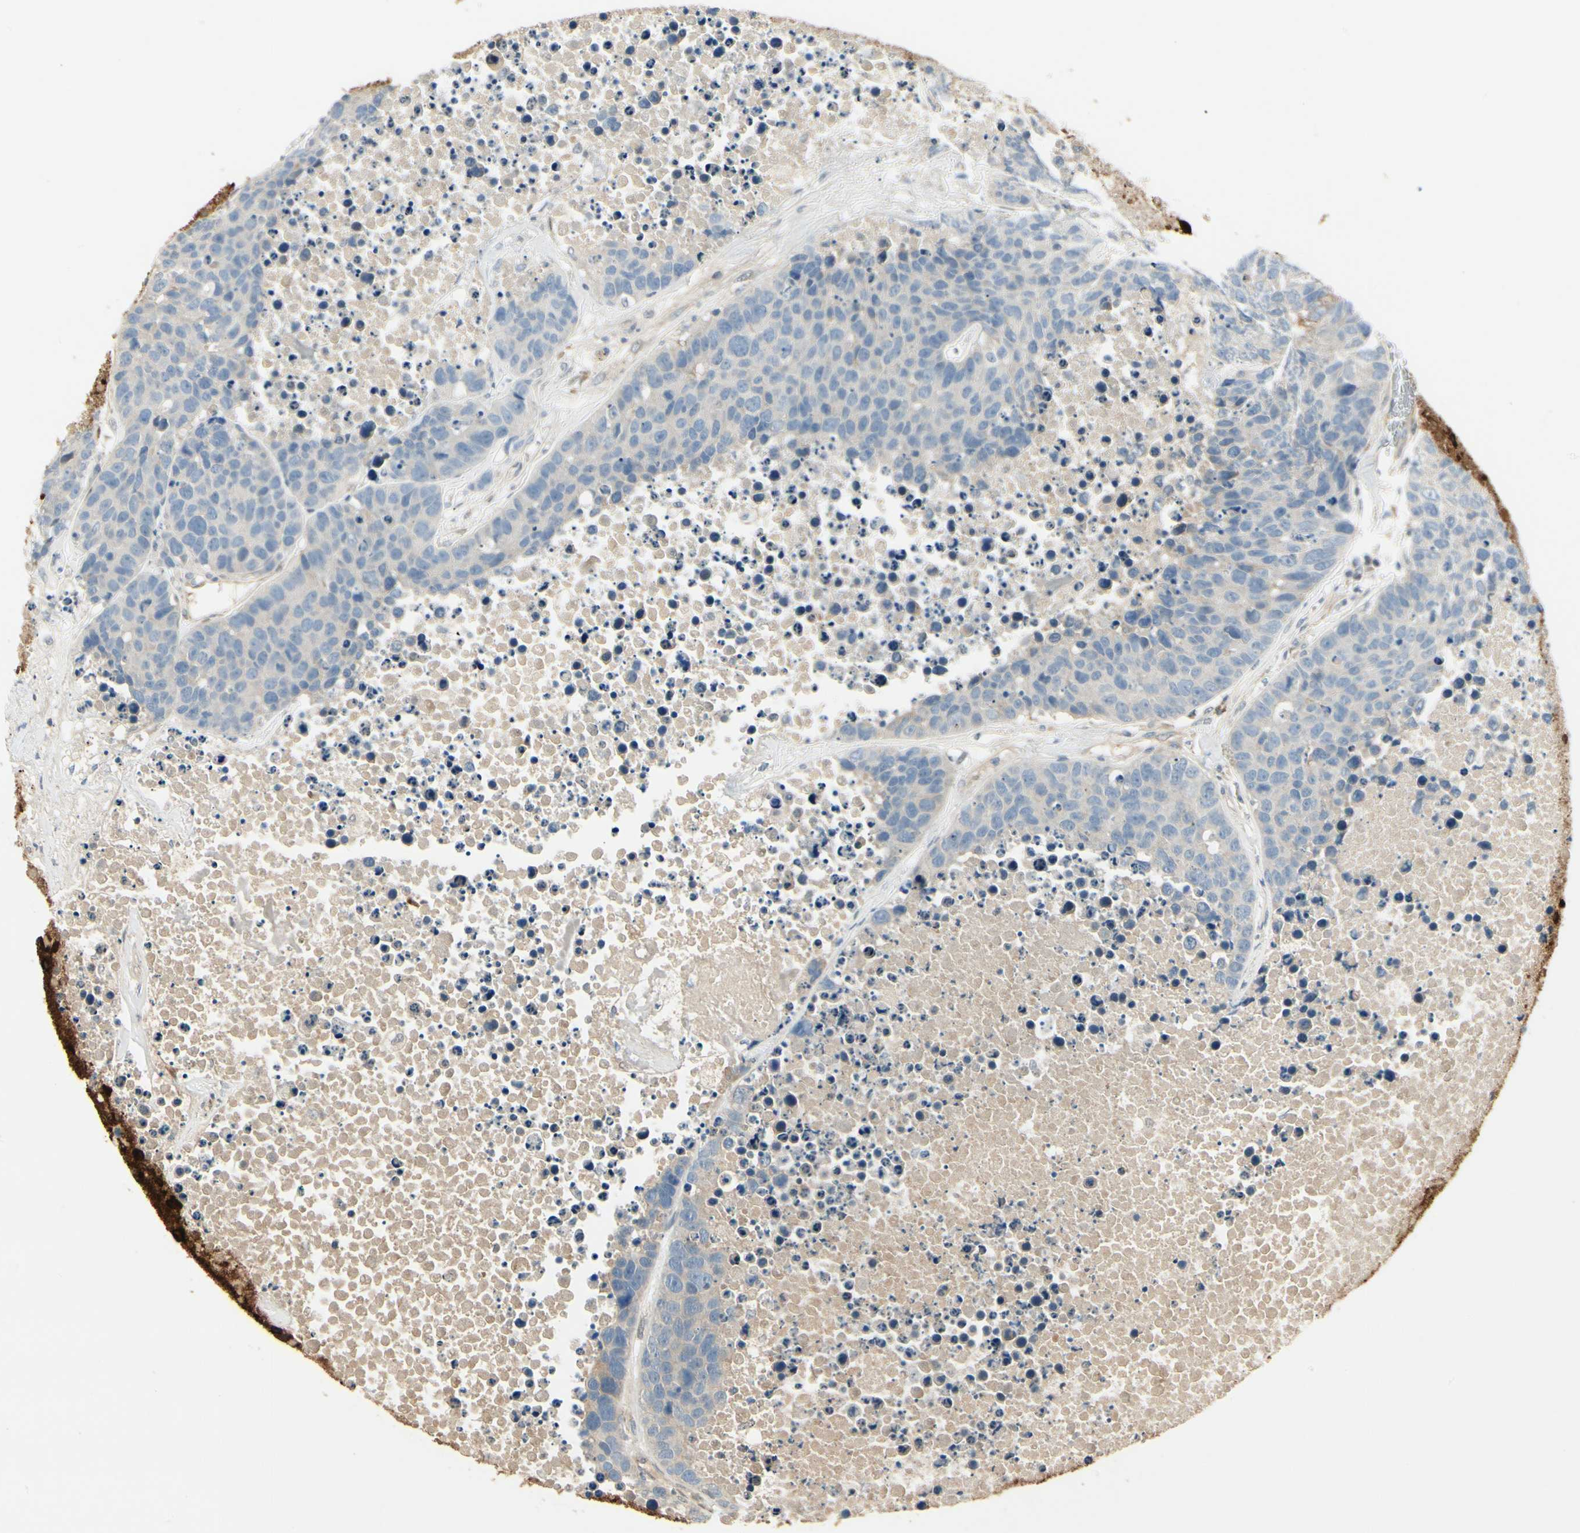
{"staining": {"intensity": "negative", "quantity": "none", "location": "none"}, "tissue": "carcinoid", "cell_type": "Tumor cells", "image_type": "cancer", "snomed": [{"axis": "morphology", "description": "Carcinoid, malignant, NOS"}, {"axis": "topography", "description": "Lung"}], "caption": "Immunohistochemical staining of malignant carcinoid exhibits no significant expression in tumor cells. Brightfield microscopy of immunohistochemistry (IHC) stained with DAB (3,3'-diaminobenzidine) (brown) and hematoxylin (blue), captured at high magnification.", "gene": "EPHB3", "patient": {"sex": "male", "age": 60}}